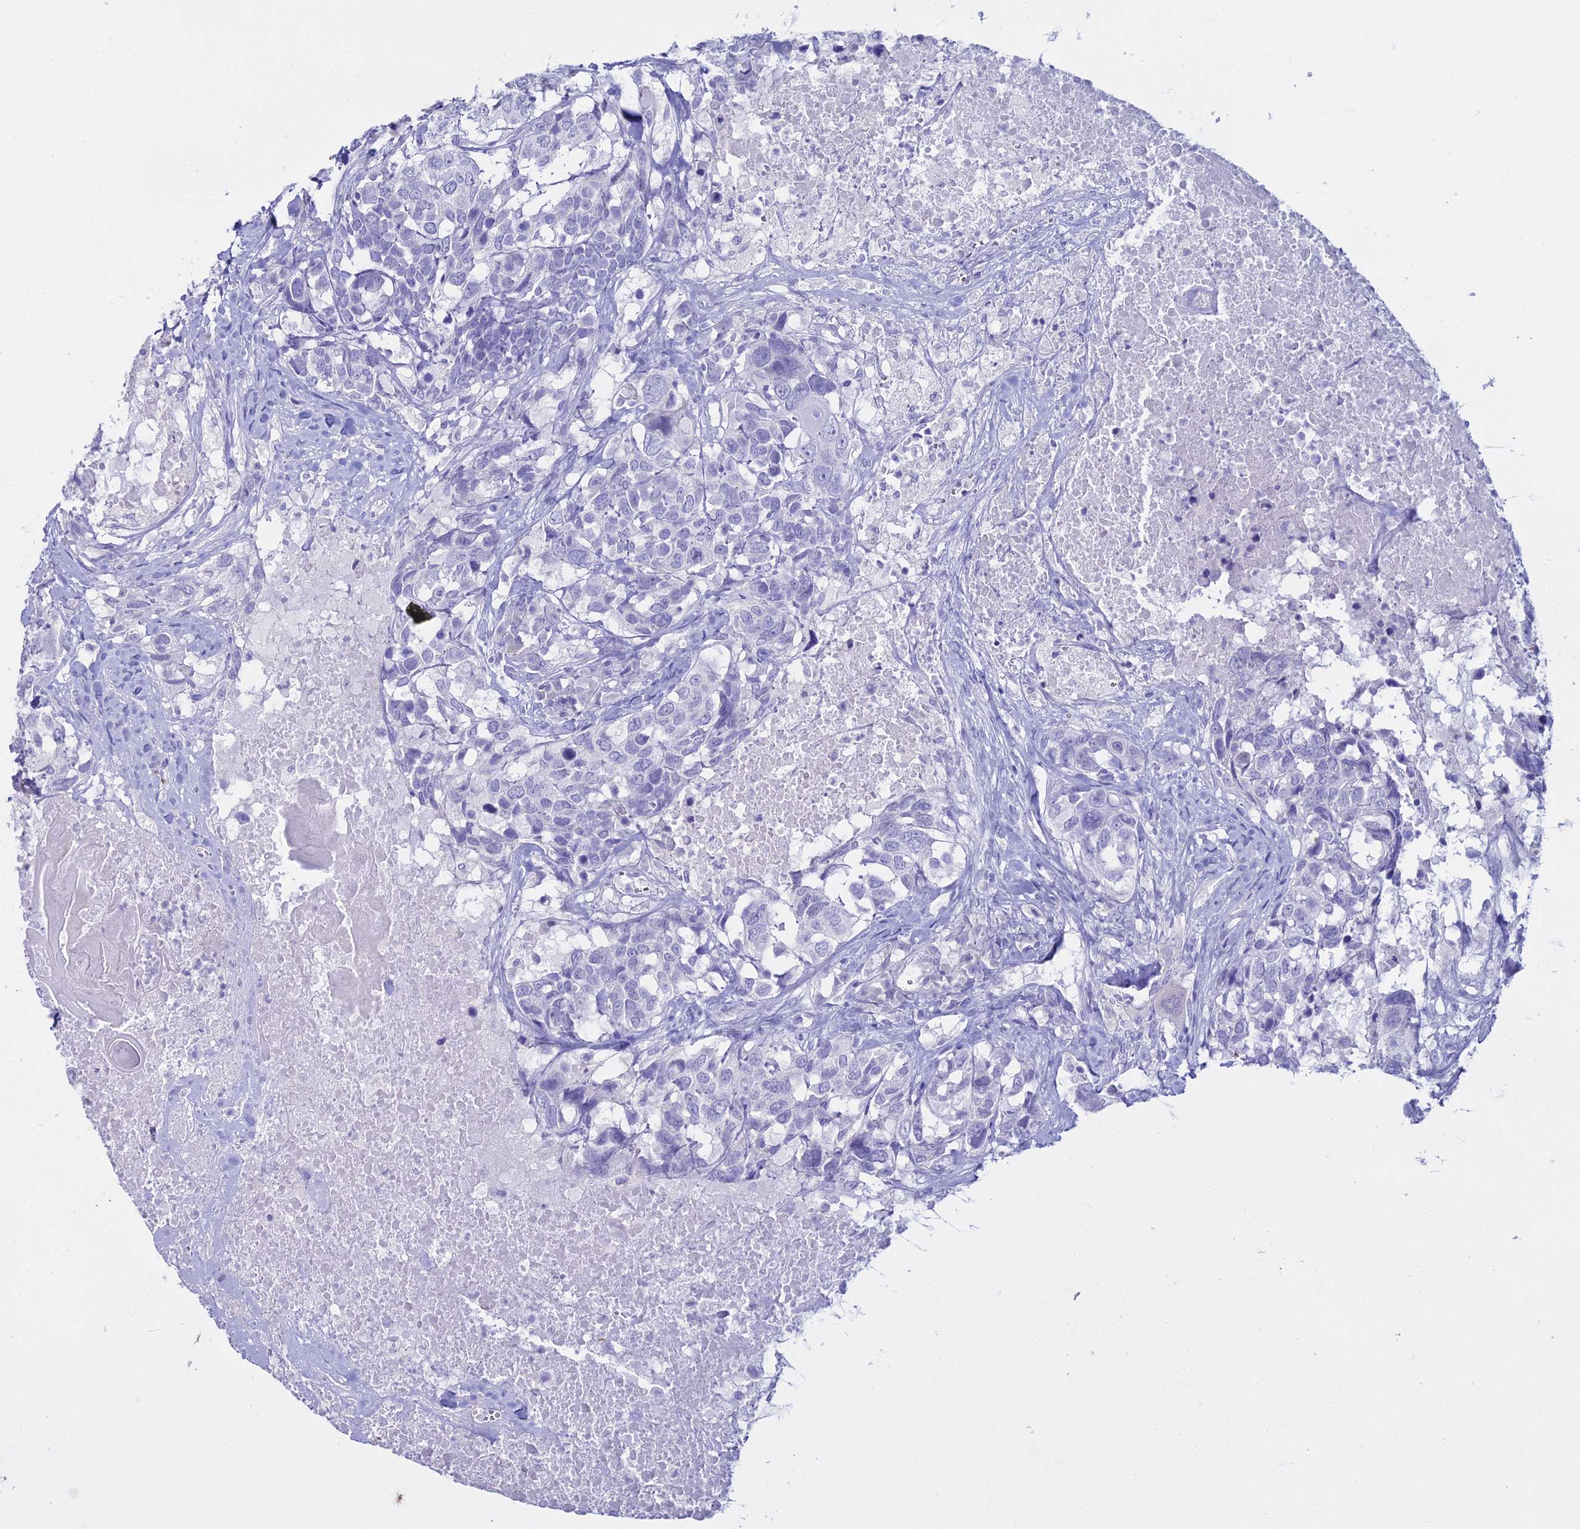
{"staining": {"intensity": "negative", "quantity": "none", "location": "none"}, "tissue": "head and neck cancer", "cell_type": "Tumor cells", "image_type": "cancer", "snomed": [{"axis": "morphology", "description": "Squamous cell carcinoma, NOS"}, {"axis": "topography", "description": "Head-Neck"}], "caption": "Tumor cells are negative for brown protein staining in squamous cell carcinoma (head and neck).", "gene": "ALPP", "patient": {"sex": "male", "age": 66}}